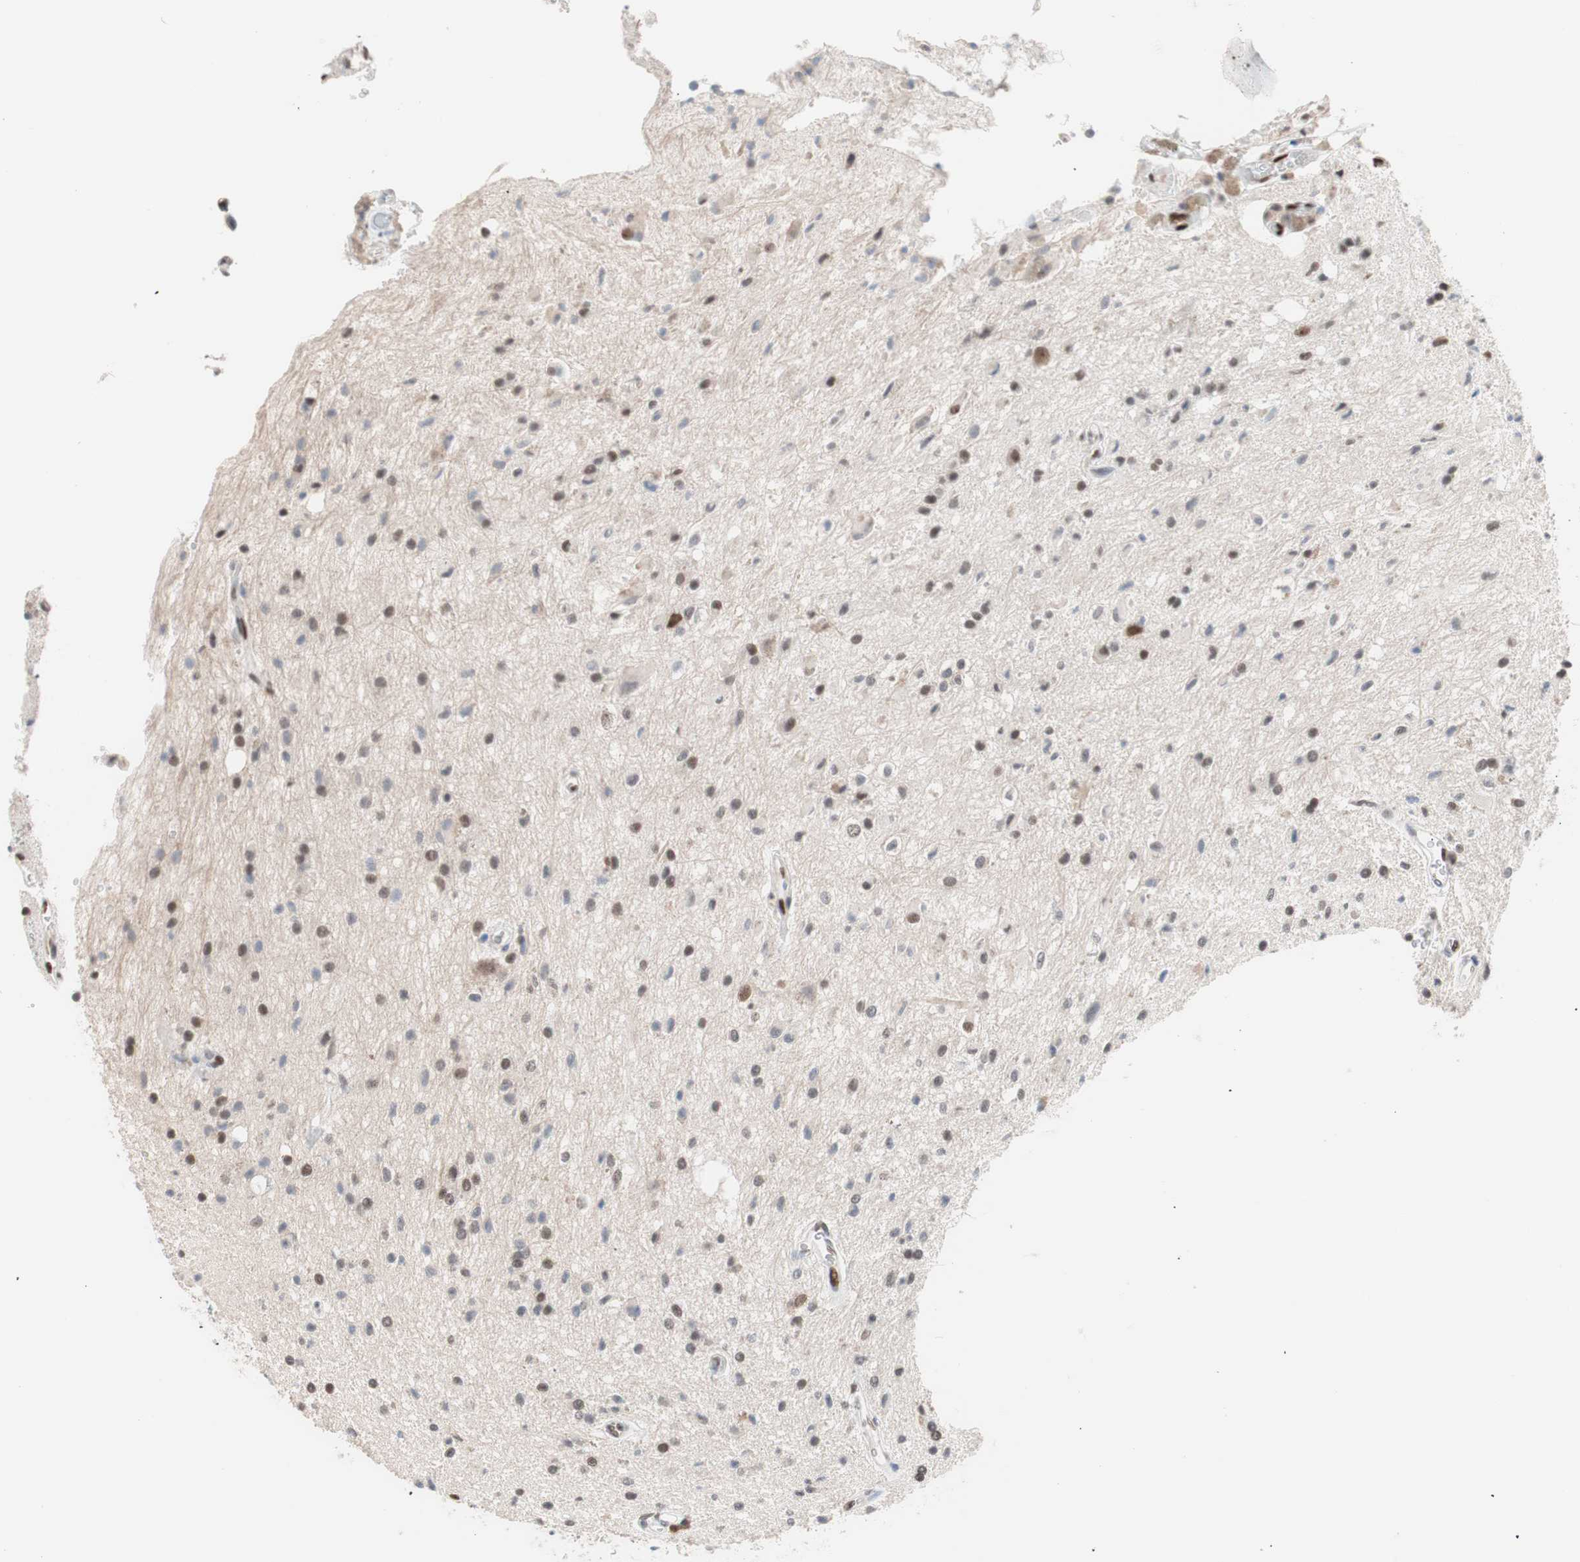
{"staining": {"intensity": "moderate", "quantity": "25%-75%", "location": "nuclear"}, "tissue": "glioma", "cell_type": "Tumor cells", "image_type": "cancer", "snomed": [{"axis": "morphology", "description": "Glioma, malignant, High grade"}, {"axis": "topography", "description": "Brain"}], "caption": "Human malignant glioma (high-grade) stained for a protein (brown) demonstrates moderate nuclear positive staining in approximately 25%-75% of tumor cells.", "gene": "LIG3", "patient": {"sex": "male", "age": 47}}